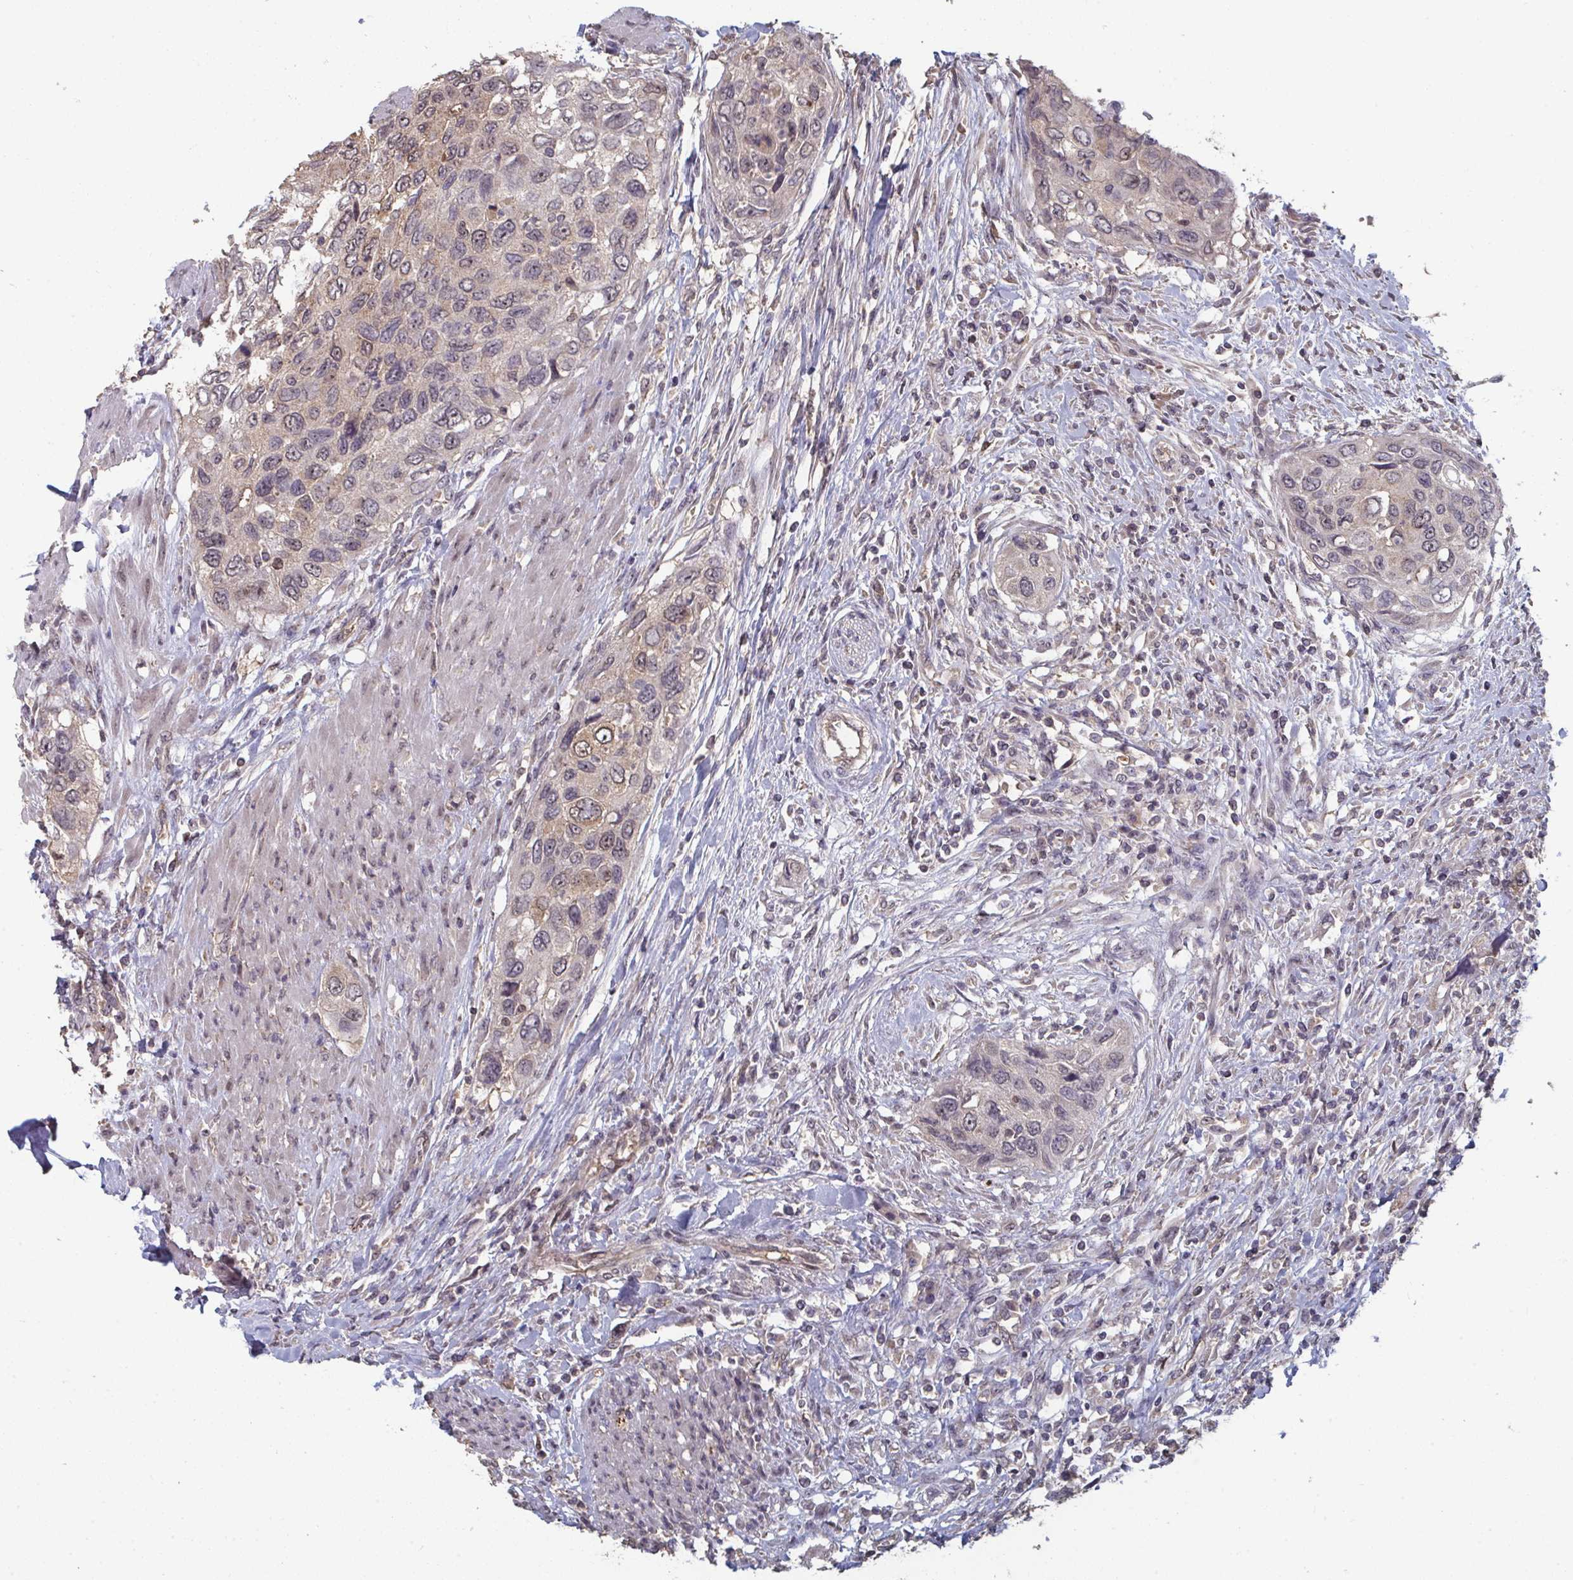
{"staining": {"intensity": "weak", "quantity": "<25%", "location": "cytoplasmic/membranous,nuclear"}, "tissue": "urothelial cancer", "cell_type": "Tumor cells", "image_type": "cancer", "snomed": [{"axis": "morphology", "description": "Urothelial carcinoma, High grade"}, {"axis": "topography", "description": "Urinary bladder"}], "caption": "Protein analysis of urothelial cancer demonstrates no significant staining in tumor cells.", "gene": "LIX1", "patient": {"sex": "female", "age": 60}}